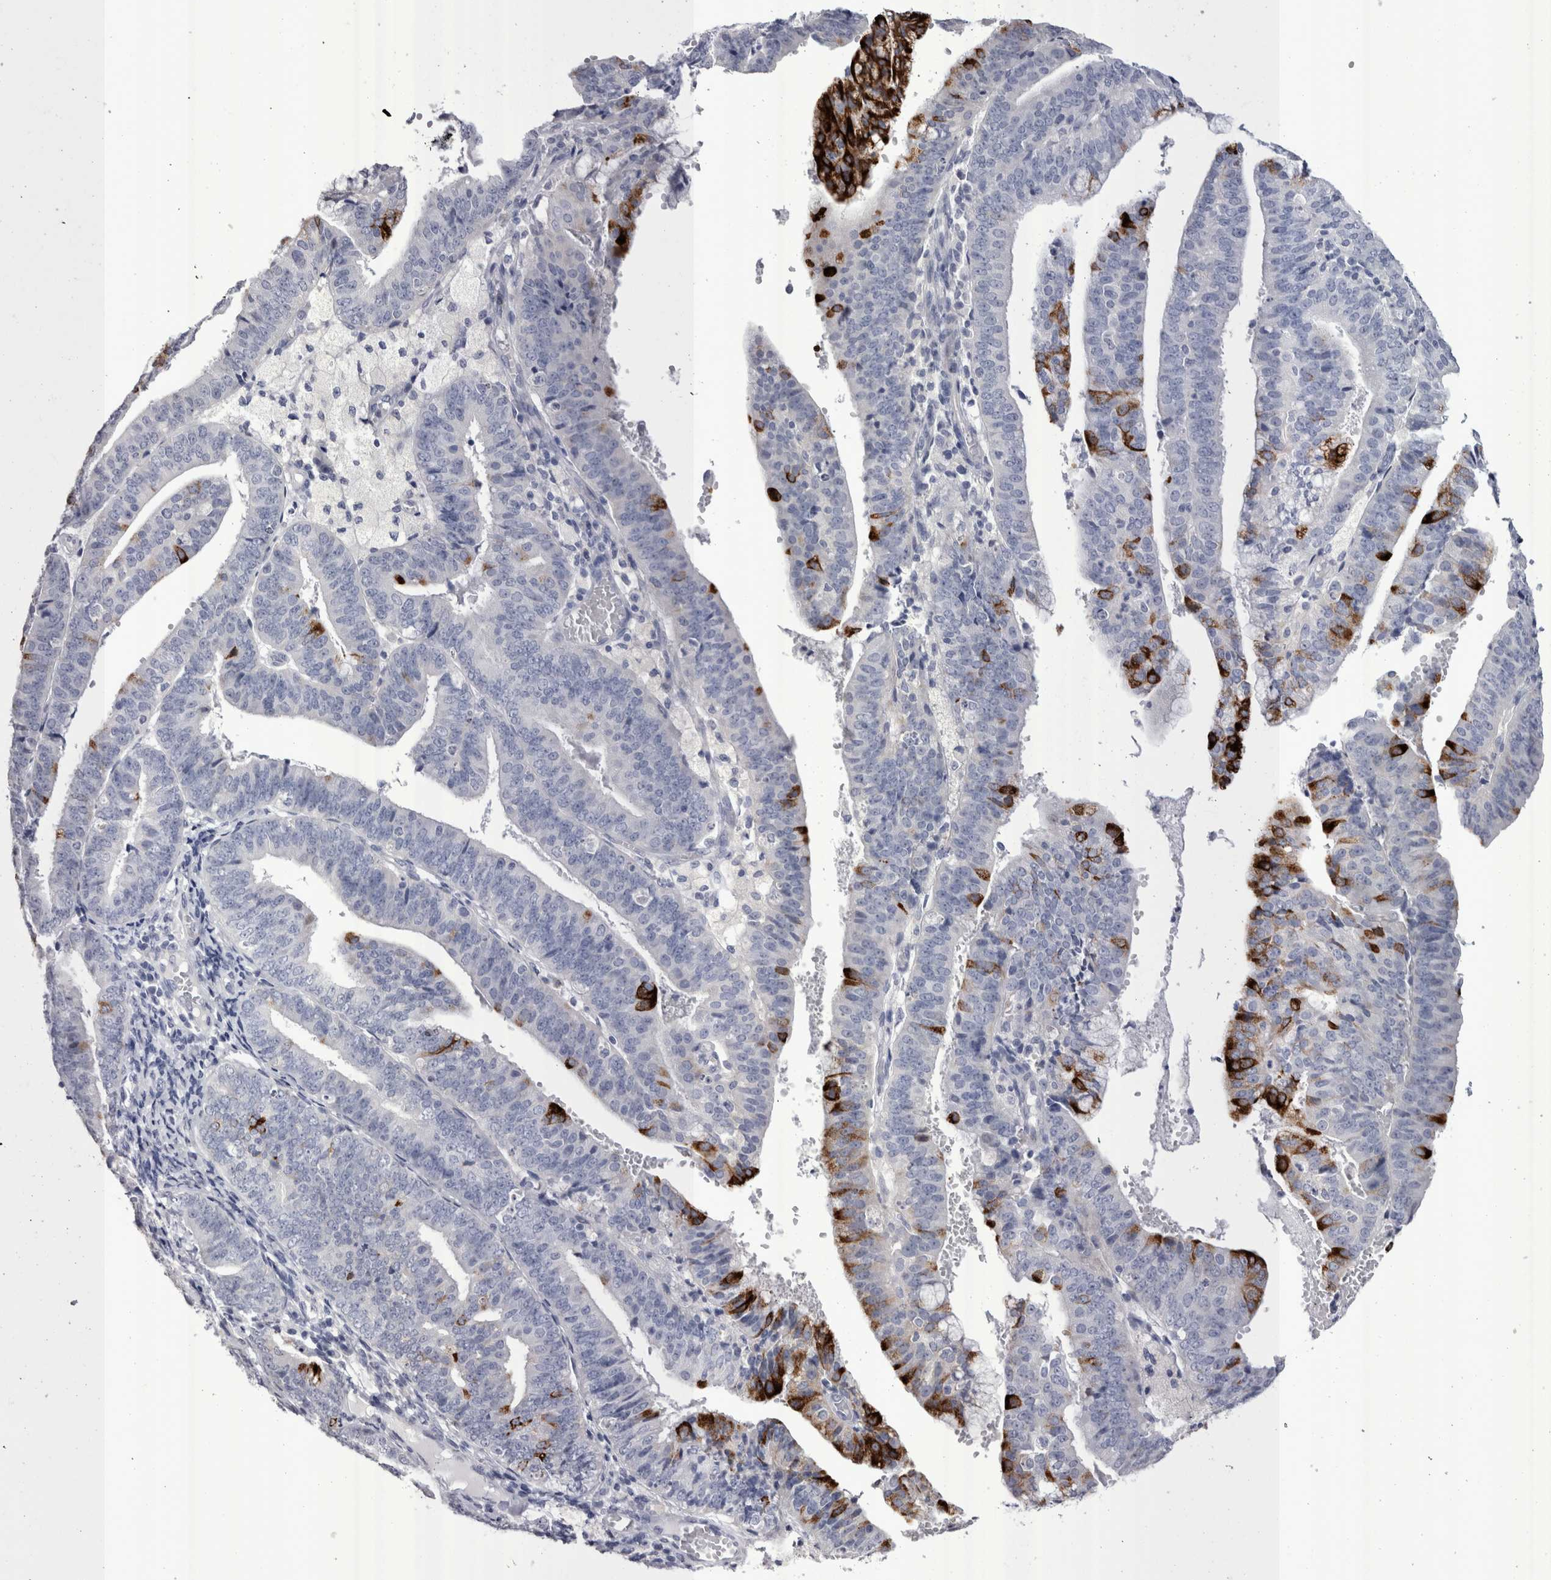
{"staining": {"intensity": "strong", "quantity": "<25%", "location": "cytoplasmic/membranous"}, "tissue": "endometrial cancer", "cell_type": "Tumor cells", "image_type": "cancer", "snomed": [{"axis": "morphology", "description": "Adenocarcinoma, NOS"}, {"axis": "topography", "description": "Endometrium"}], "caption": "Human endometrial cancer (adenocarcinoma) stained for a protein (brown) demonstrates strong cytoplasmic/membranous positive positivity in about <25% of tumor cells.", "gene": "PWP2", "patient": {"sex": "female", "age": 63}}